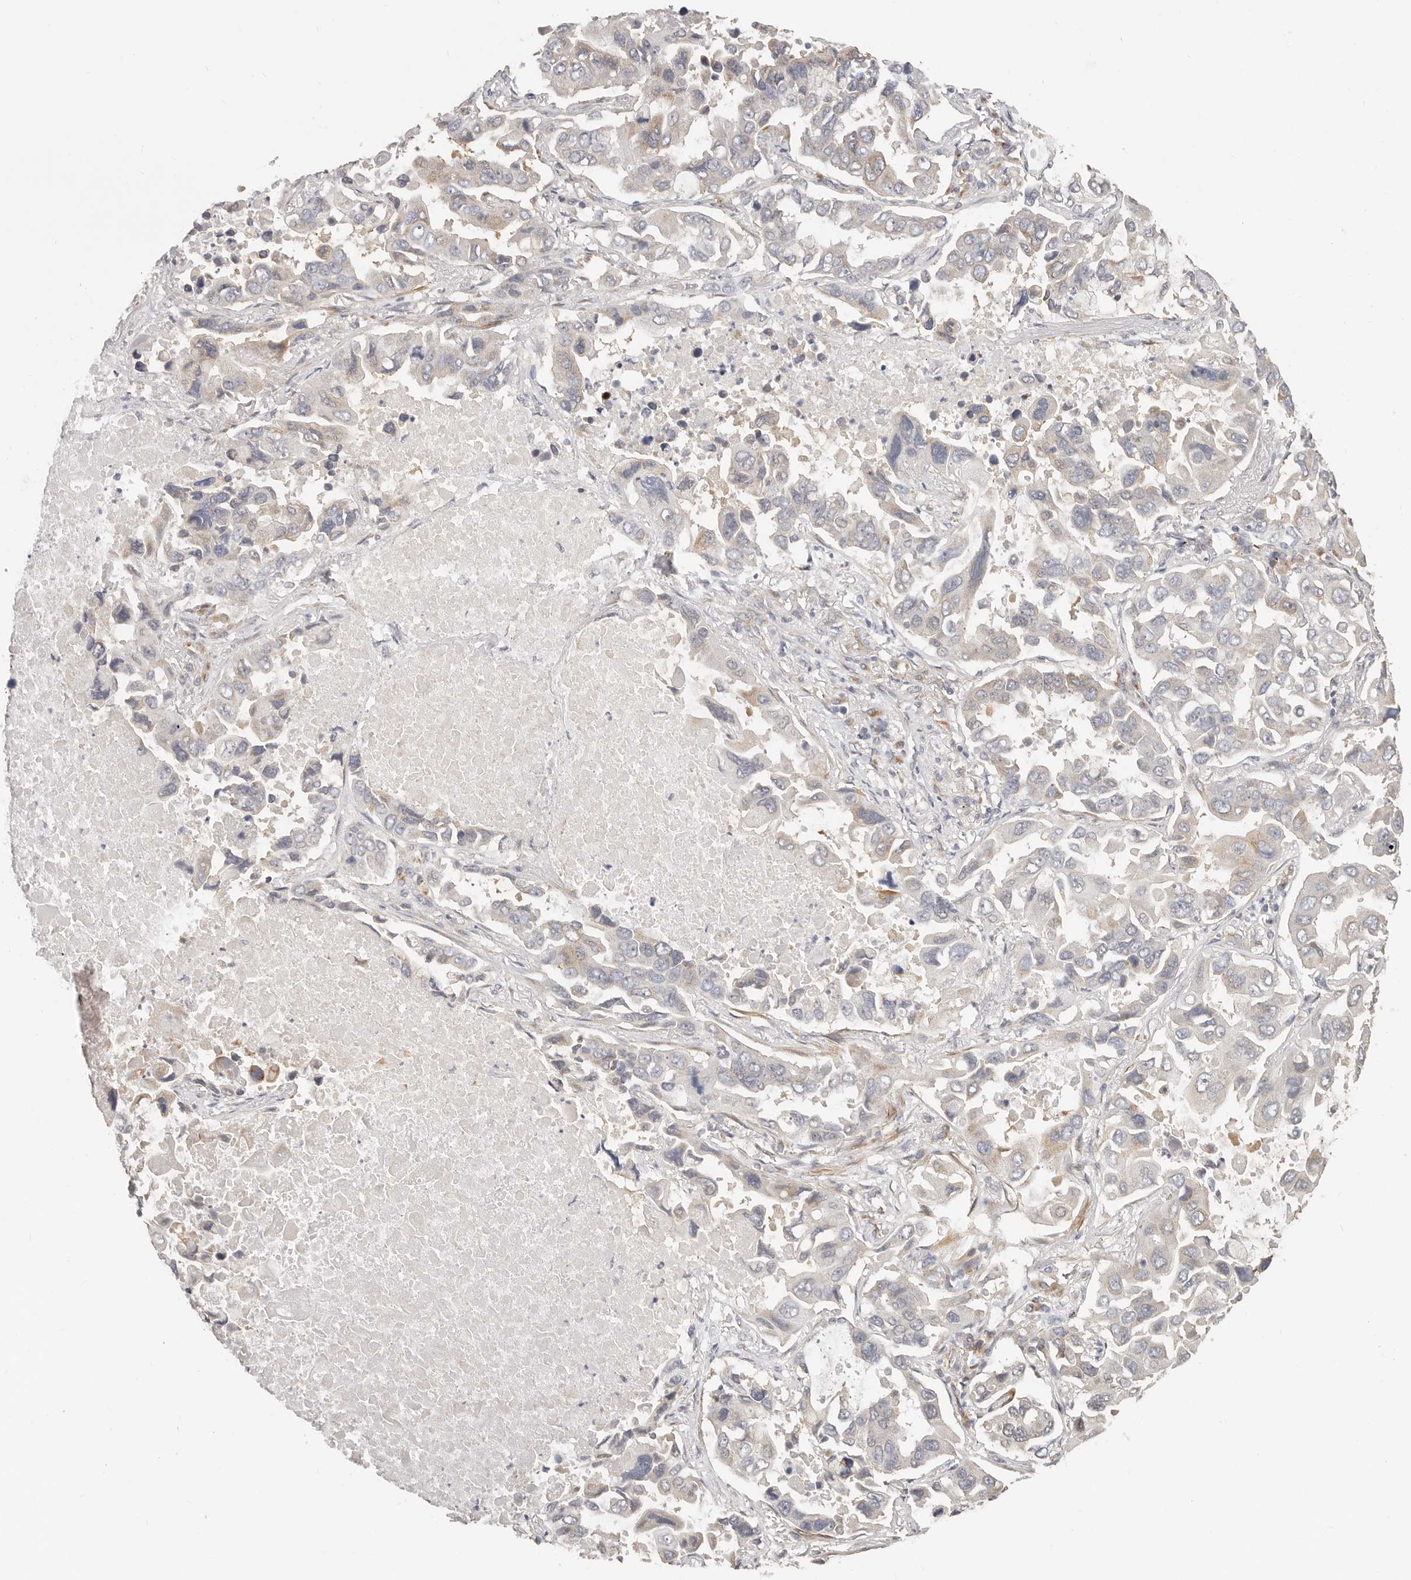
{"staining": {"intensity": "weak", "quantity": "25%-75%", "location": "cytoplasmic/membranous"}, "tissue": "lung cancer", "cell_type": "Tumor cells", "image_type": "cancer", "snomed": [{"axis": "morphology", "description": "Adenocarcinoma, NOS"}, {"axis": "topography", "description": "Lung"}], "caption": "The histopathology image exhibits immunohistochemical staining of lung adenocarcinoma. There is weak cytoplasmic/membranous expression is appreciated in about 25%-75% of tumor cells. Ihc stains the protein in brown and the nuclei are stained blue.", "gene": "RABAC1", "patient": {"sex": "male", "age": 64}}